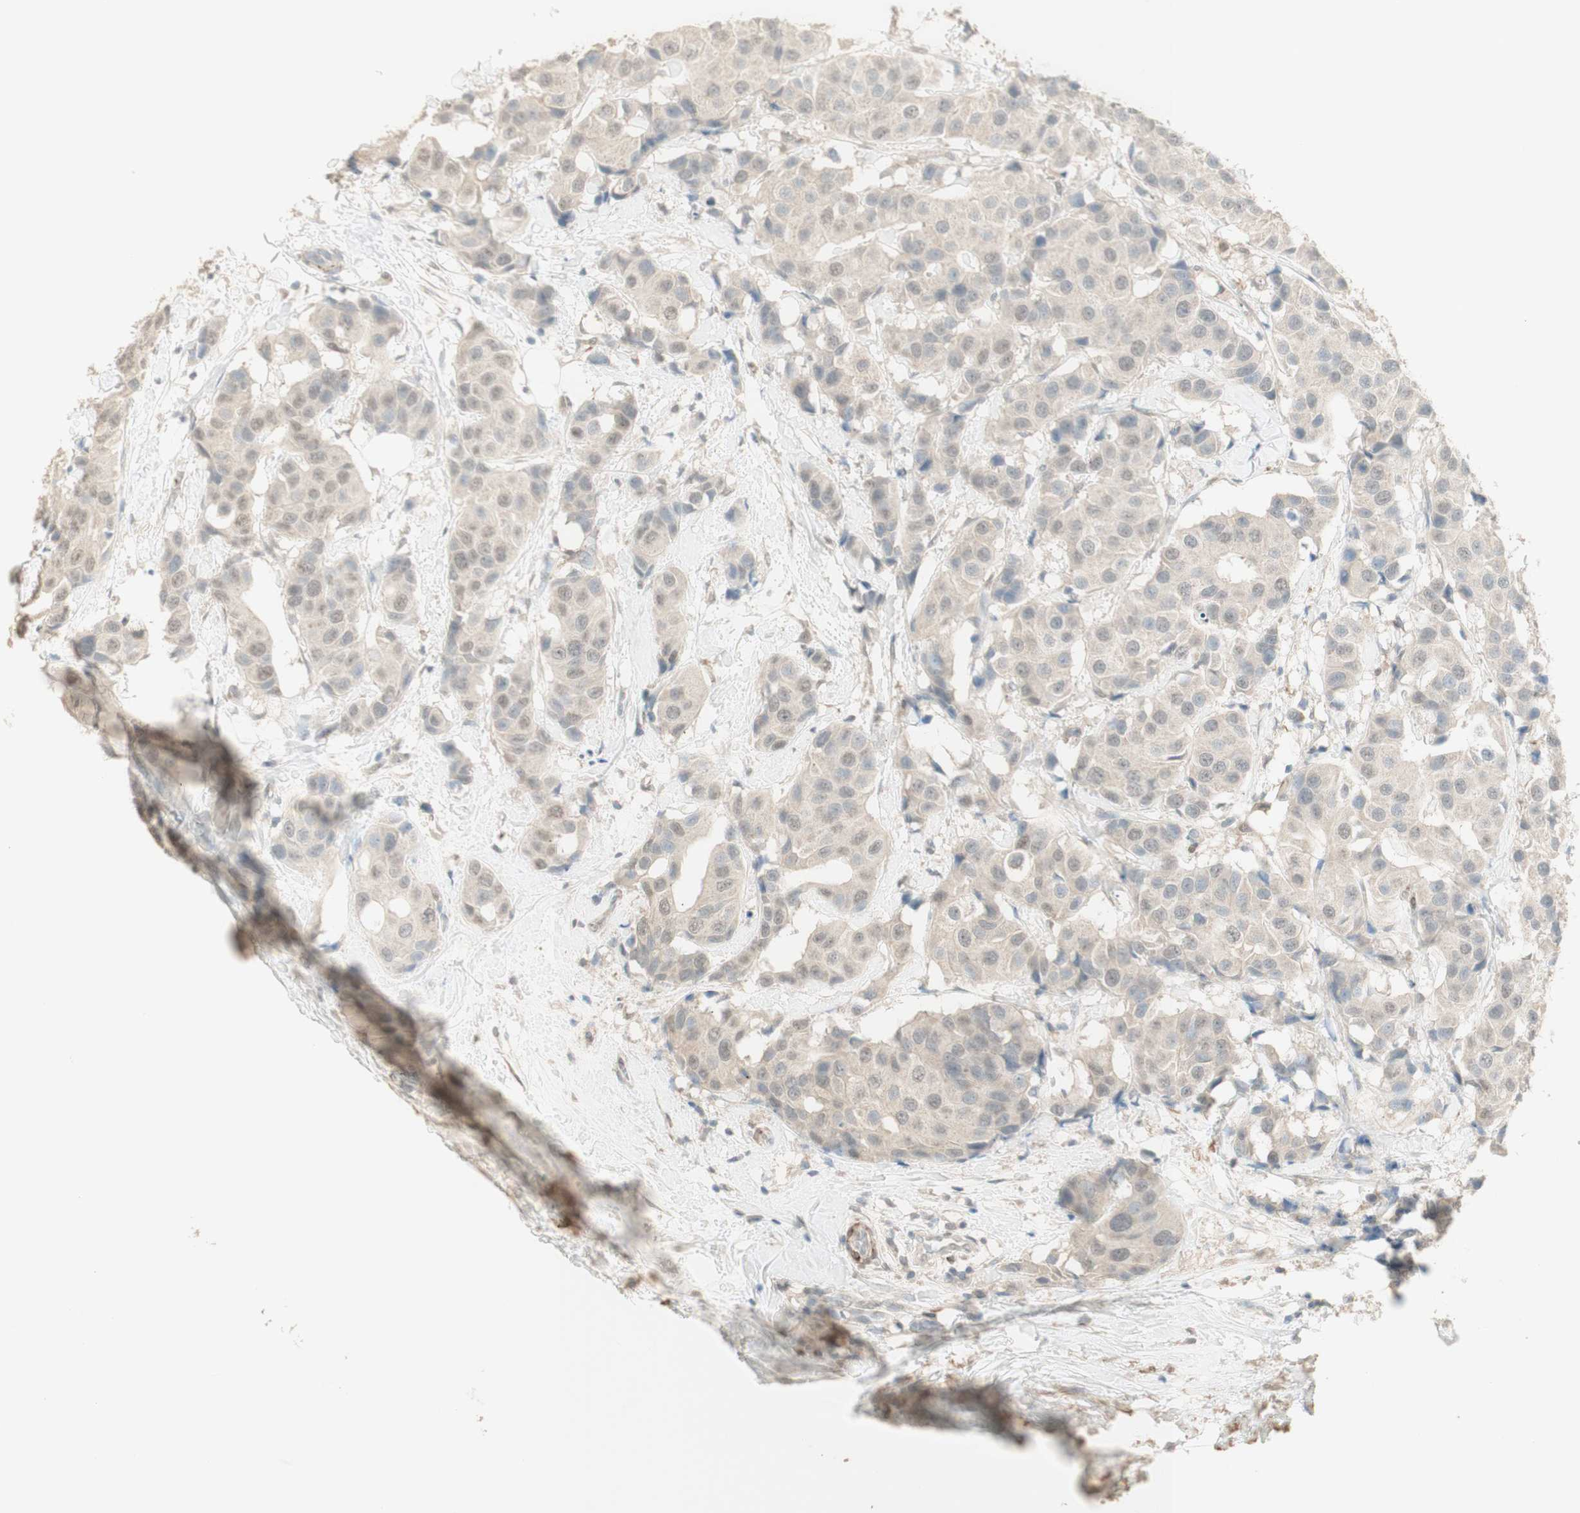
{"staining": {"intensity": "negative", "quantity": "none", "location": "none"}, "tissue": "breast cancer", "cell_type": "Tumor cells", "image_type": "cancer", "snomed": [{"axis": "morphology", "description": "Normal tissue, NOS"}, {"axis": "morphology", "description": "Duct carcinoma"}, {"axis": "topography", "description": "Breast"}], "caption": "The photomicrograph displays no staining of tumor cells in breast cancer (infiltrating ductal carcinoma). (Brightfield microscopy of DAB immunohistochemistry at high magnification).", "gene": "MUC3A", "patient": {"sex": "female", "age": 39}}